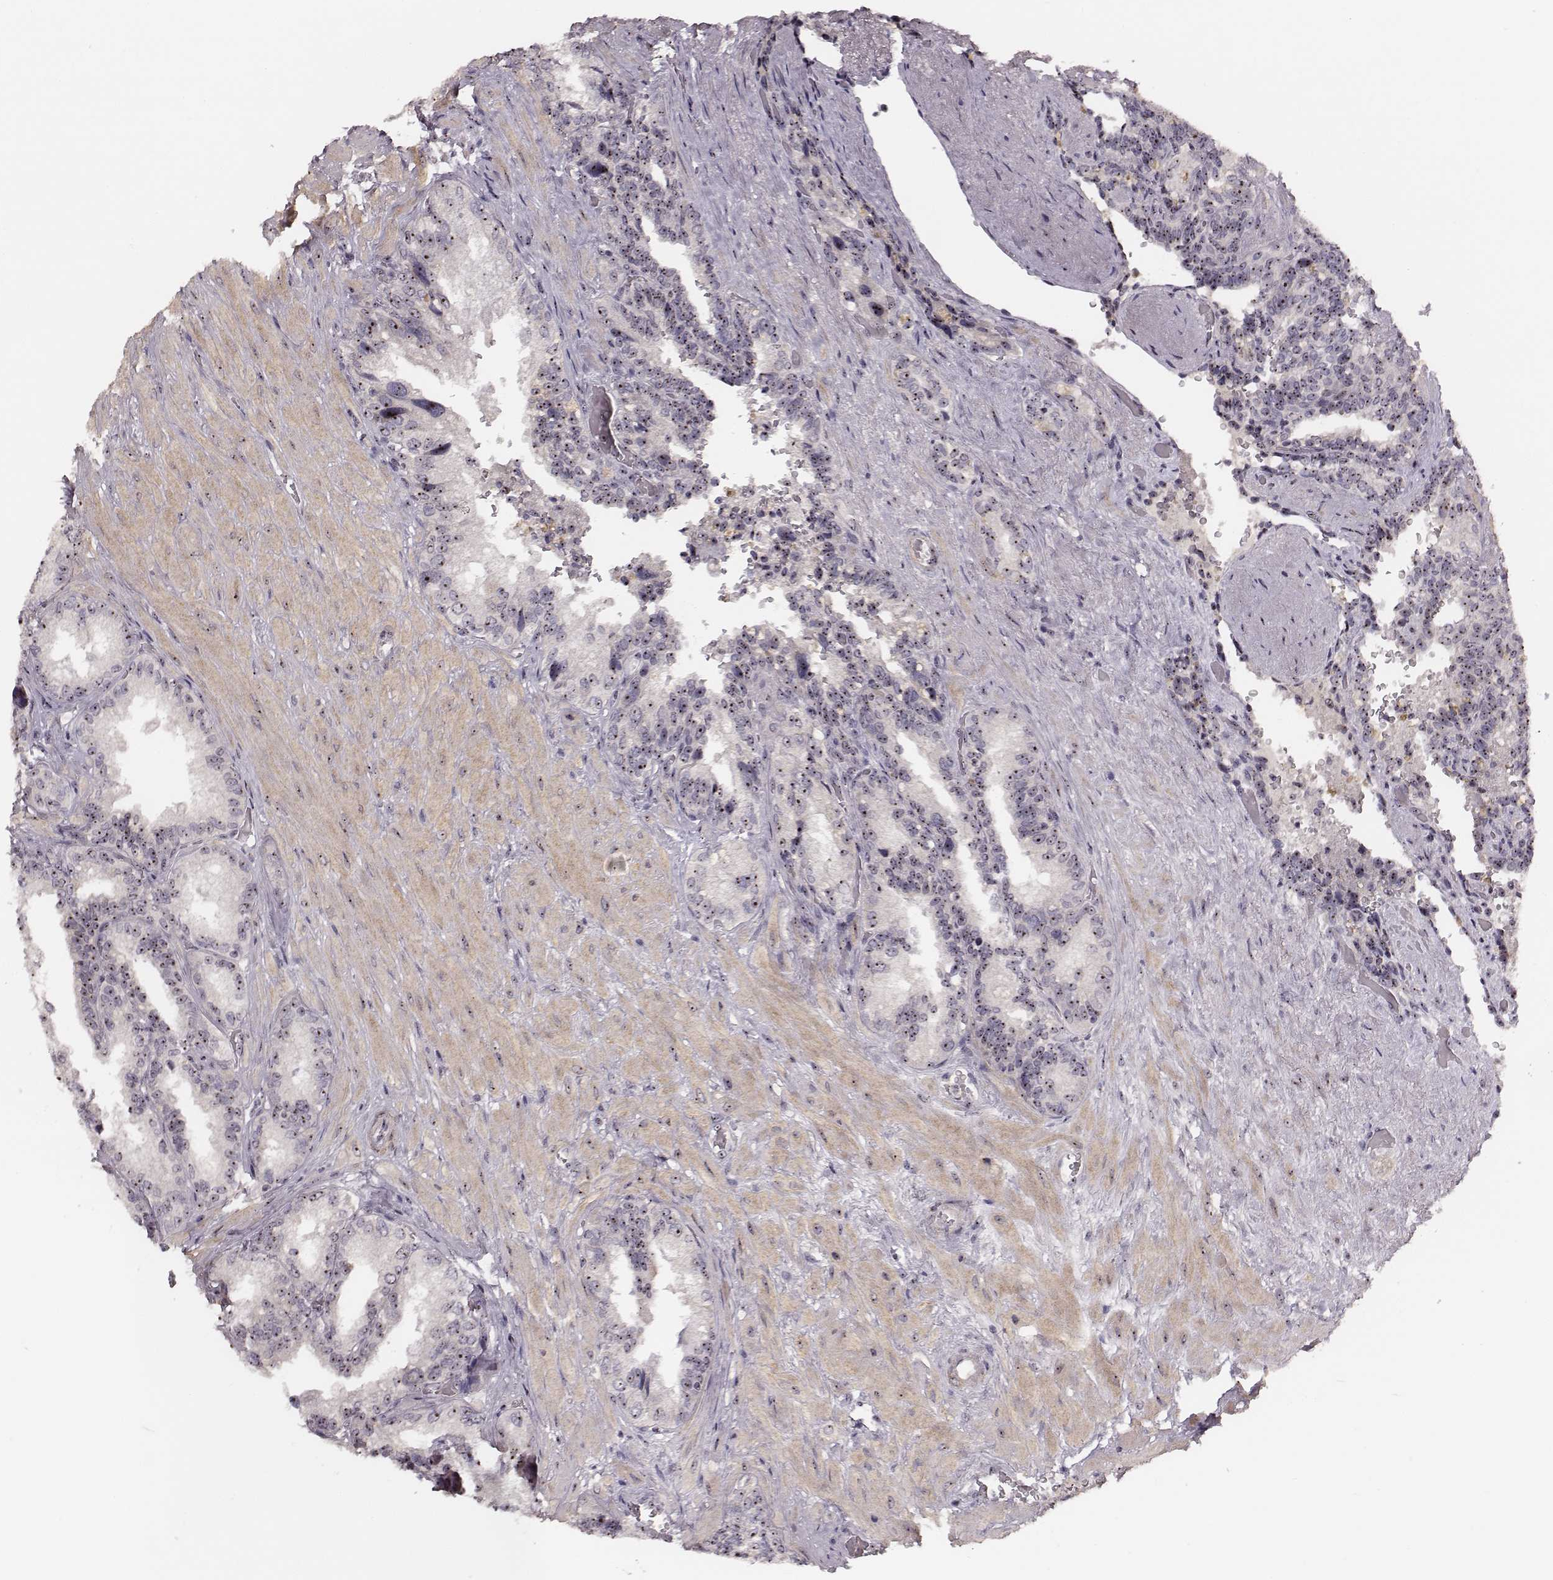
{"staining": {"intensity": "weak", "quantity": ">75%", "location": "nuclear"}, "tissue": "seminal vesicle", "cell_type": "Glandular cells", "image_type": "normal", "snomed": [{"axis": "morphology", "description": "Normal tissue, NOS"}, {"axis": "topography", "description": "Seminal veicle"}], "caption": "Protein staining of normal seminal vesicle reveals weak nuclear staining in approximately >75% of glandular cells. The staining was performed using DAB to visualize the protein expression in brown, while the nuclei were stained in blue with hematoxylin (Magnification: 20x).", "gene": "NOP56", "patient": {"sex": "male", "age": 69}}